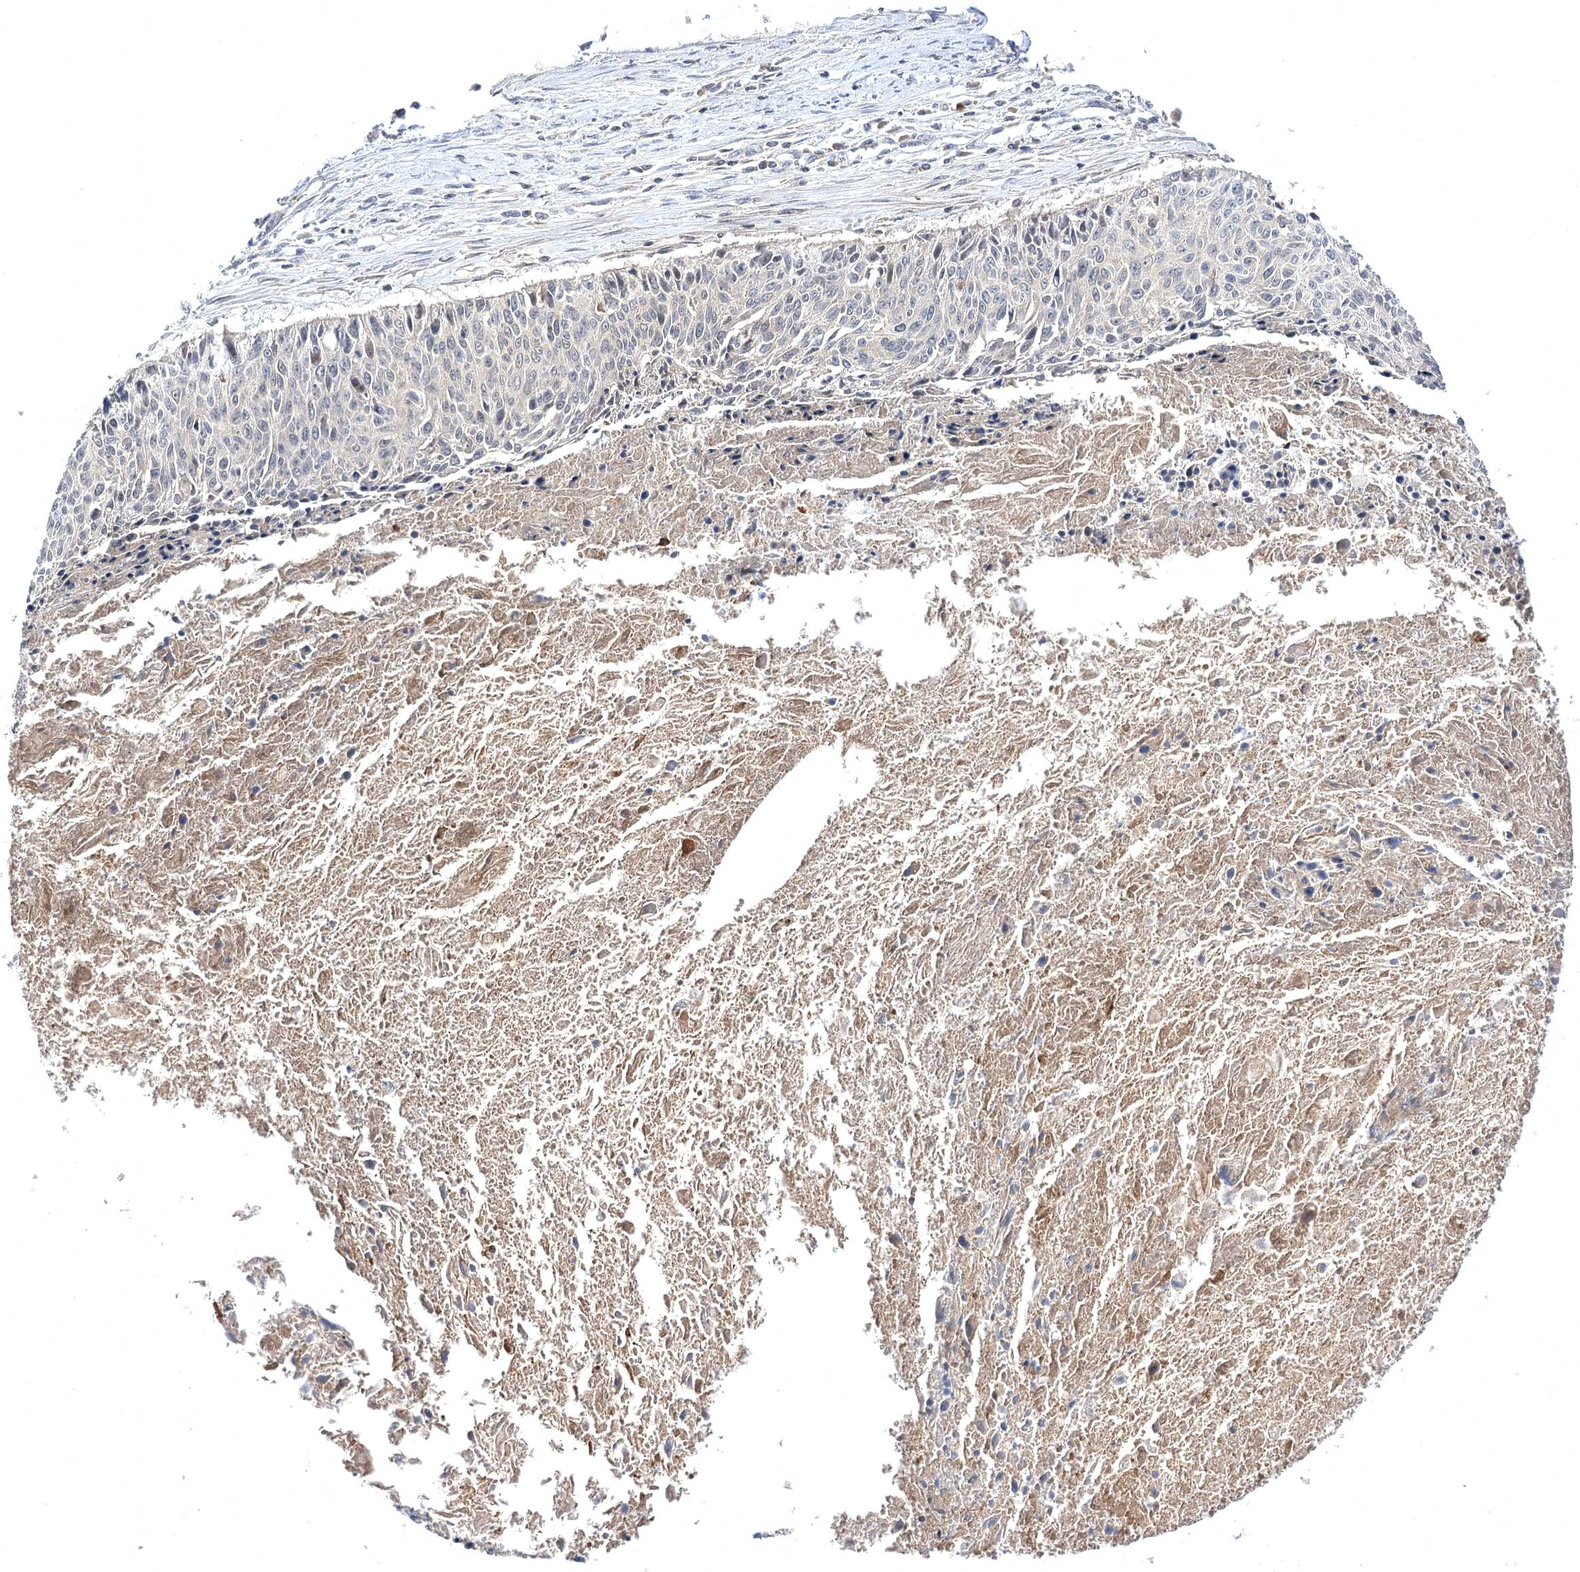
{"staining": {"intensity": "negative", "quantity": "none", "location": "none"}, "tissue": "cervical cancer", "cell_type": "Tumor cells", "image_type": "cancer", "snomed": [{"axis": "morphology", "description": "Squamous cell carcinoma, NOS"}, {"axis": "topography", "description": "Cervix"}], "caption": "This is an IHC micrograph of human squamous cell carcinoma (cervical). There is no positivity in tumor cells.", "gene": "BCR", "patient": {"sex": "female", "age": 55}}